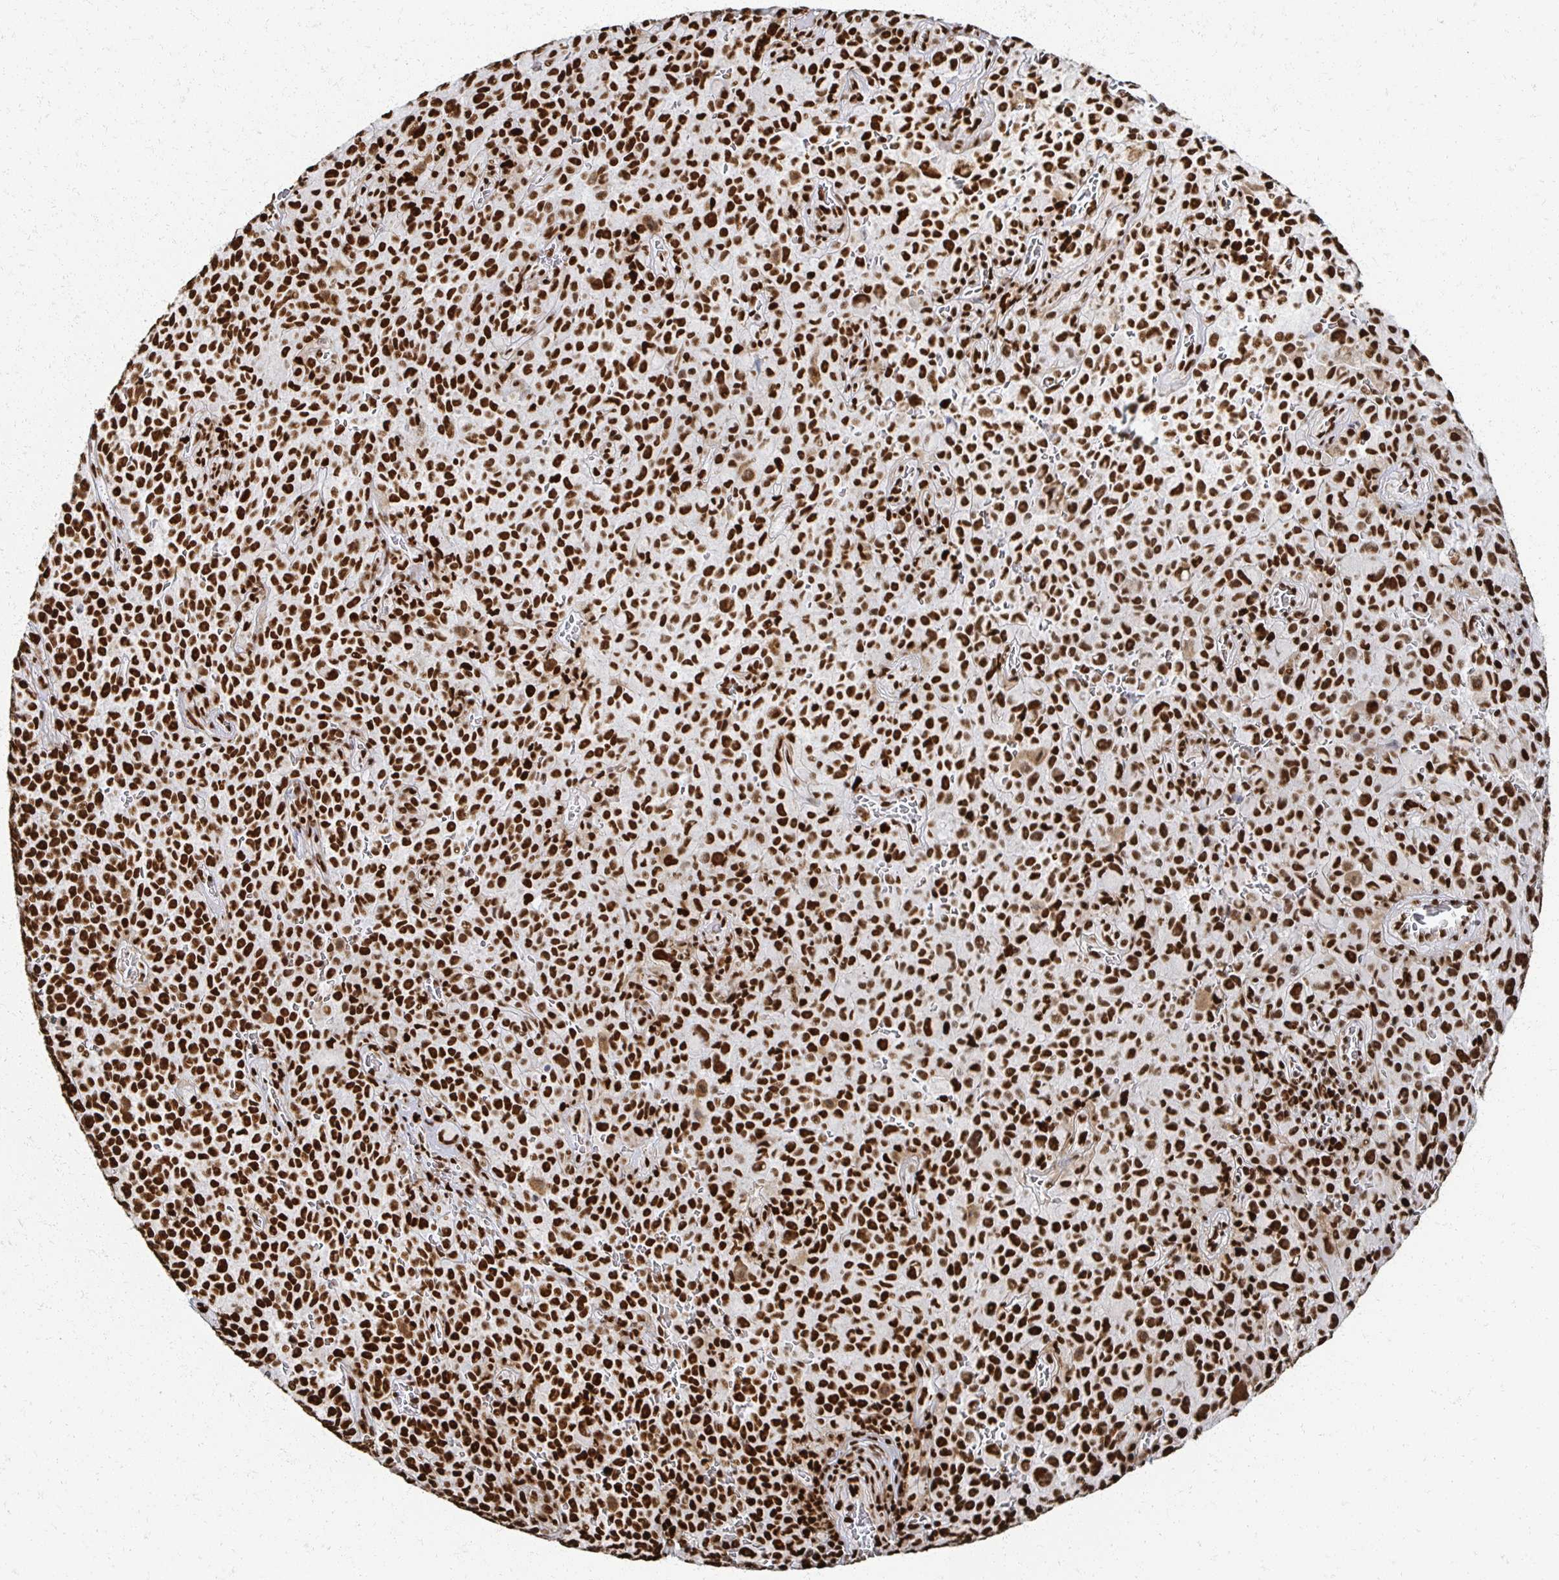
{"staining": {"intensity": "strong", "quantity": ">75%", "location": "nuclear"}, "tissue": "melanoma", "cell_type": "Tumor cells", "image_type": "cancer", "snomed": [{"axis": "morphology", "description": "Malignant melanoma, NOS"}, {"axis": "topography", "description": "Skin"}], "caption": "Immunohistochemistry (DAB (3,3'-diaminobenzidine)) staining of human malignant melanoma reveals strong nuclear protein positivity in about >75% of tumor cells.", "gene": "RBBP7", "patient": {"sex": "female", "age": 82}}